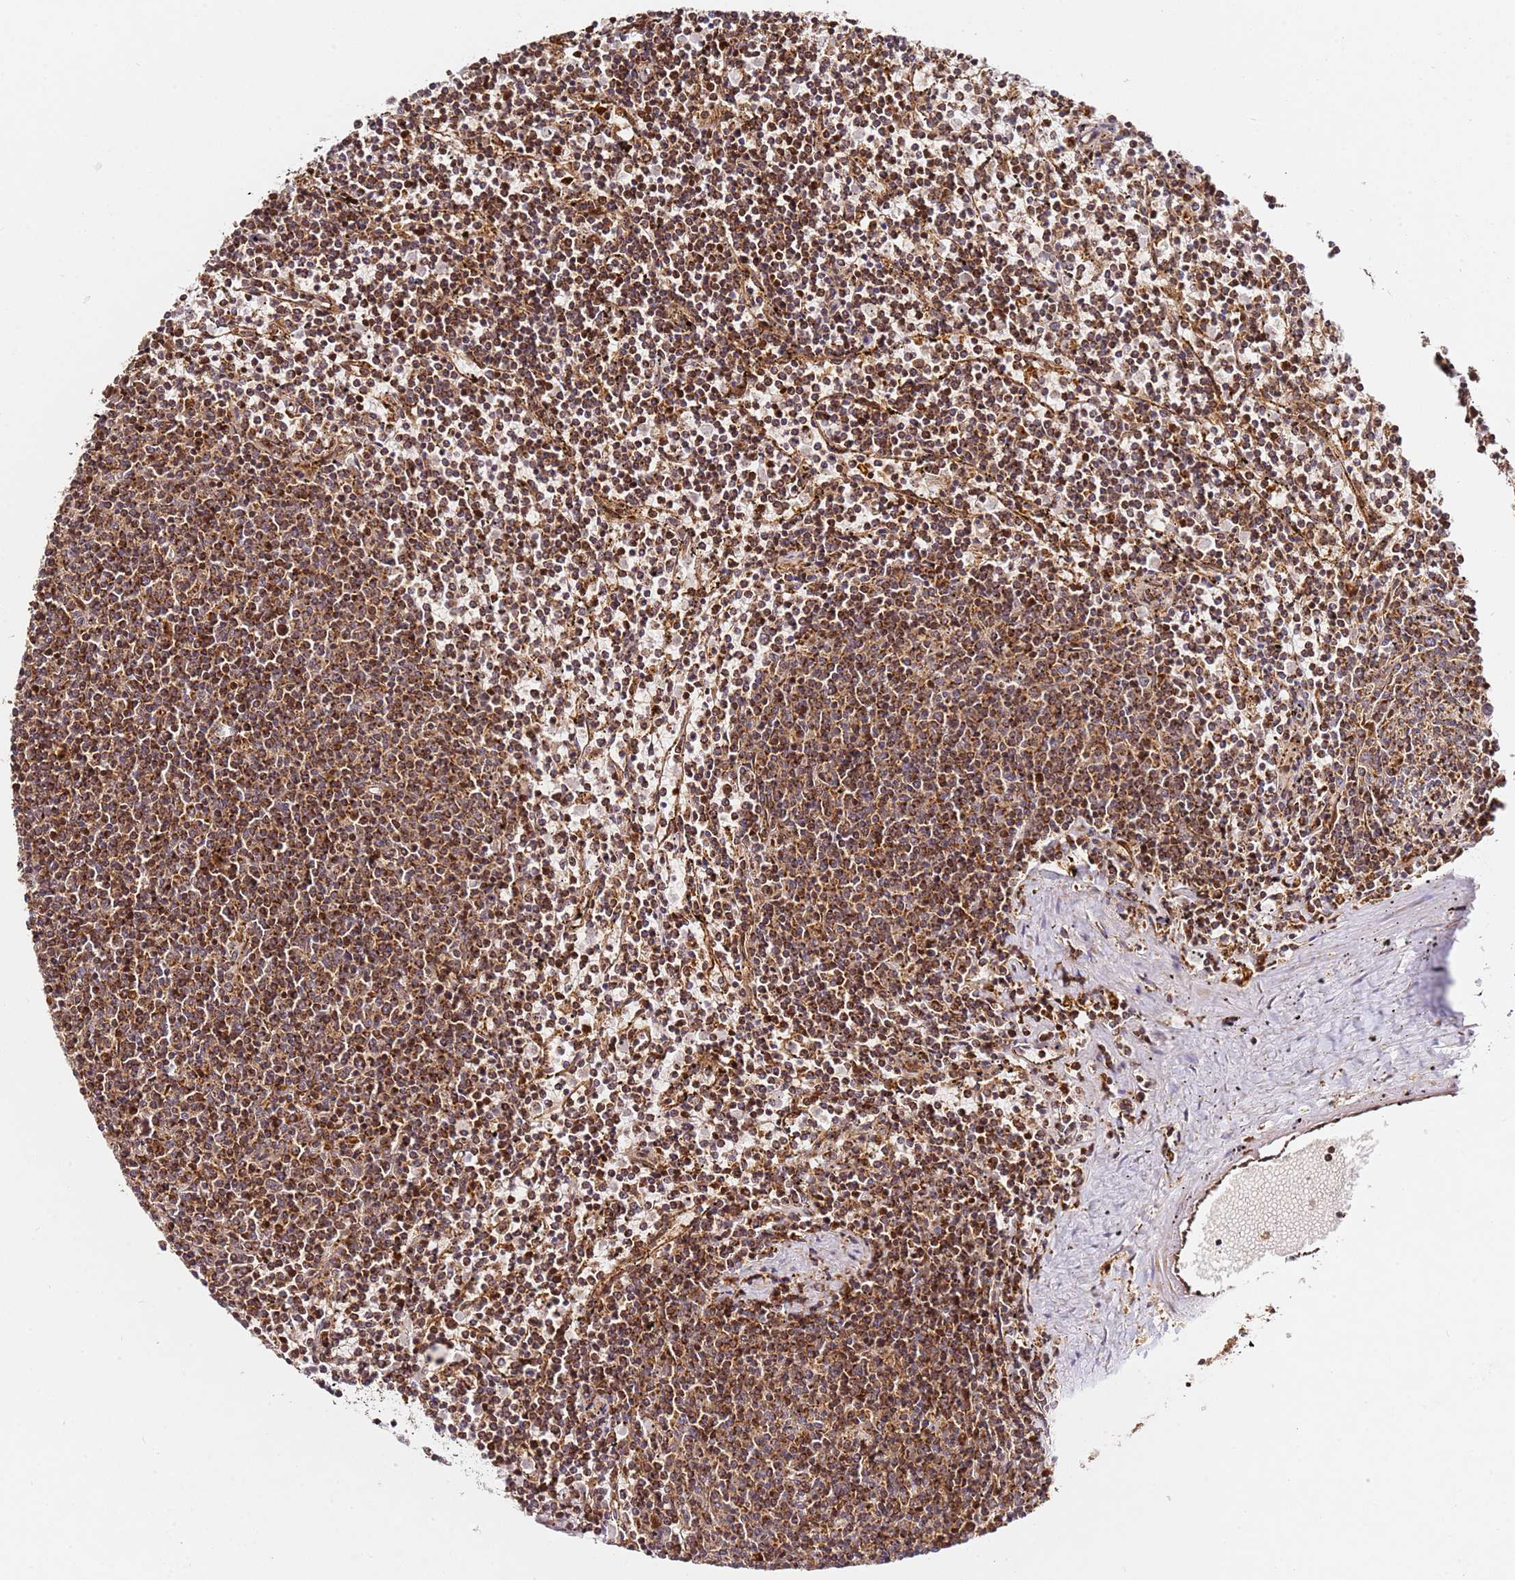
{"staining": {"intensity": "moderate", "quantity": ">75%", "location": "cytoplasmic/membranous,nuclear"}, "tissue": "lymphoma", "cell_type": "Tumor cells", "image_type": "cancer", "snomed": [{"axis": "morphology", "description": "Malignant lymphoma, non-Hodgkin's type, Low grade"}, {"axis": "topography", "description": "Spleen"}], "caption": "DAB immunohistochemical staining of malignant lymphoma, non-Hodgkin's type (low-grade) exhibits moderate cytoplasmic/membranous and nuclear protein positivity in about >75% of tumor cells. The staining is performed using DAB brown chromogen to label protein expression. The nuclei are counter-stained blue using hematoxylin.", "gene": "SMOX", "patient": {"sex": "female", "age": 50}}